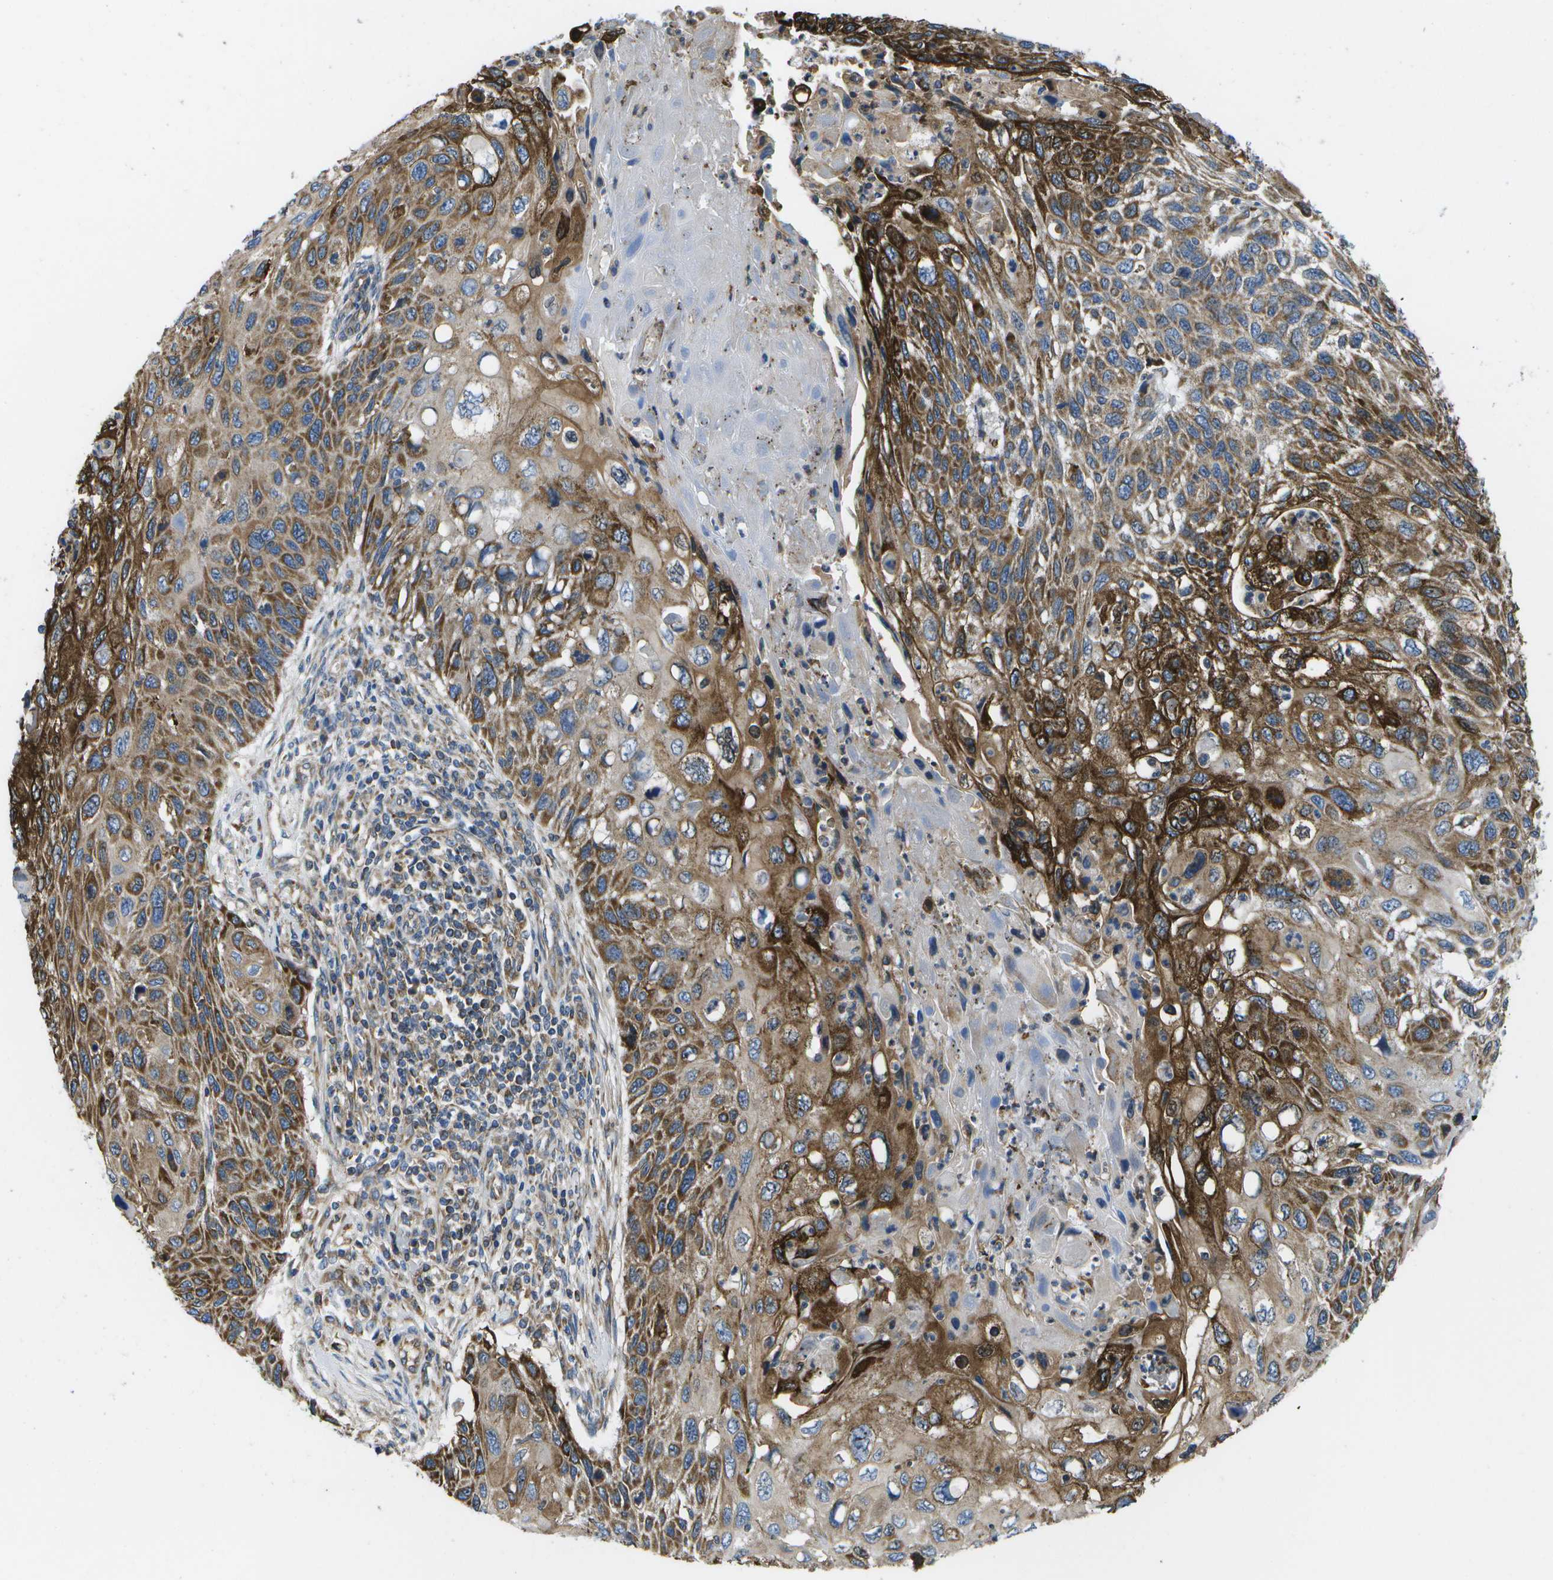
{"staining": {"intensity": "moderate", "quantity": ">75%", "location": "cytoplasmic/membranous"}, "tissue": "cervical cancer", "cell_type": "Tumor cells", "image_type": "cancer", "snomed": [{"axis": "morphology", "description": "Squamous cell carcinoma, NOS"}, {"axis": "topography", "description": "Cervix"}], "caption": "High-power microscopy captured an immunohistochemistry (IHC) histopathology image of cervical cancer (squamous cell carcinoma), revealing moderate cytoplasmic/membranous positivity in approximately >75% of tumor cells.", "gene": "GDF5", "patient": {"sex": "female", "age": 70}}